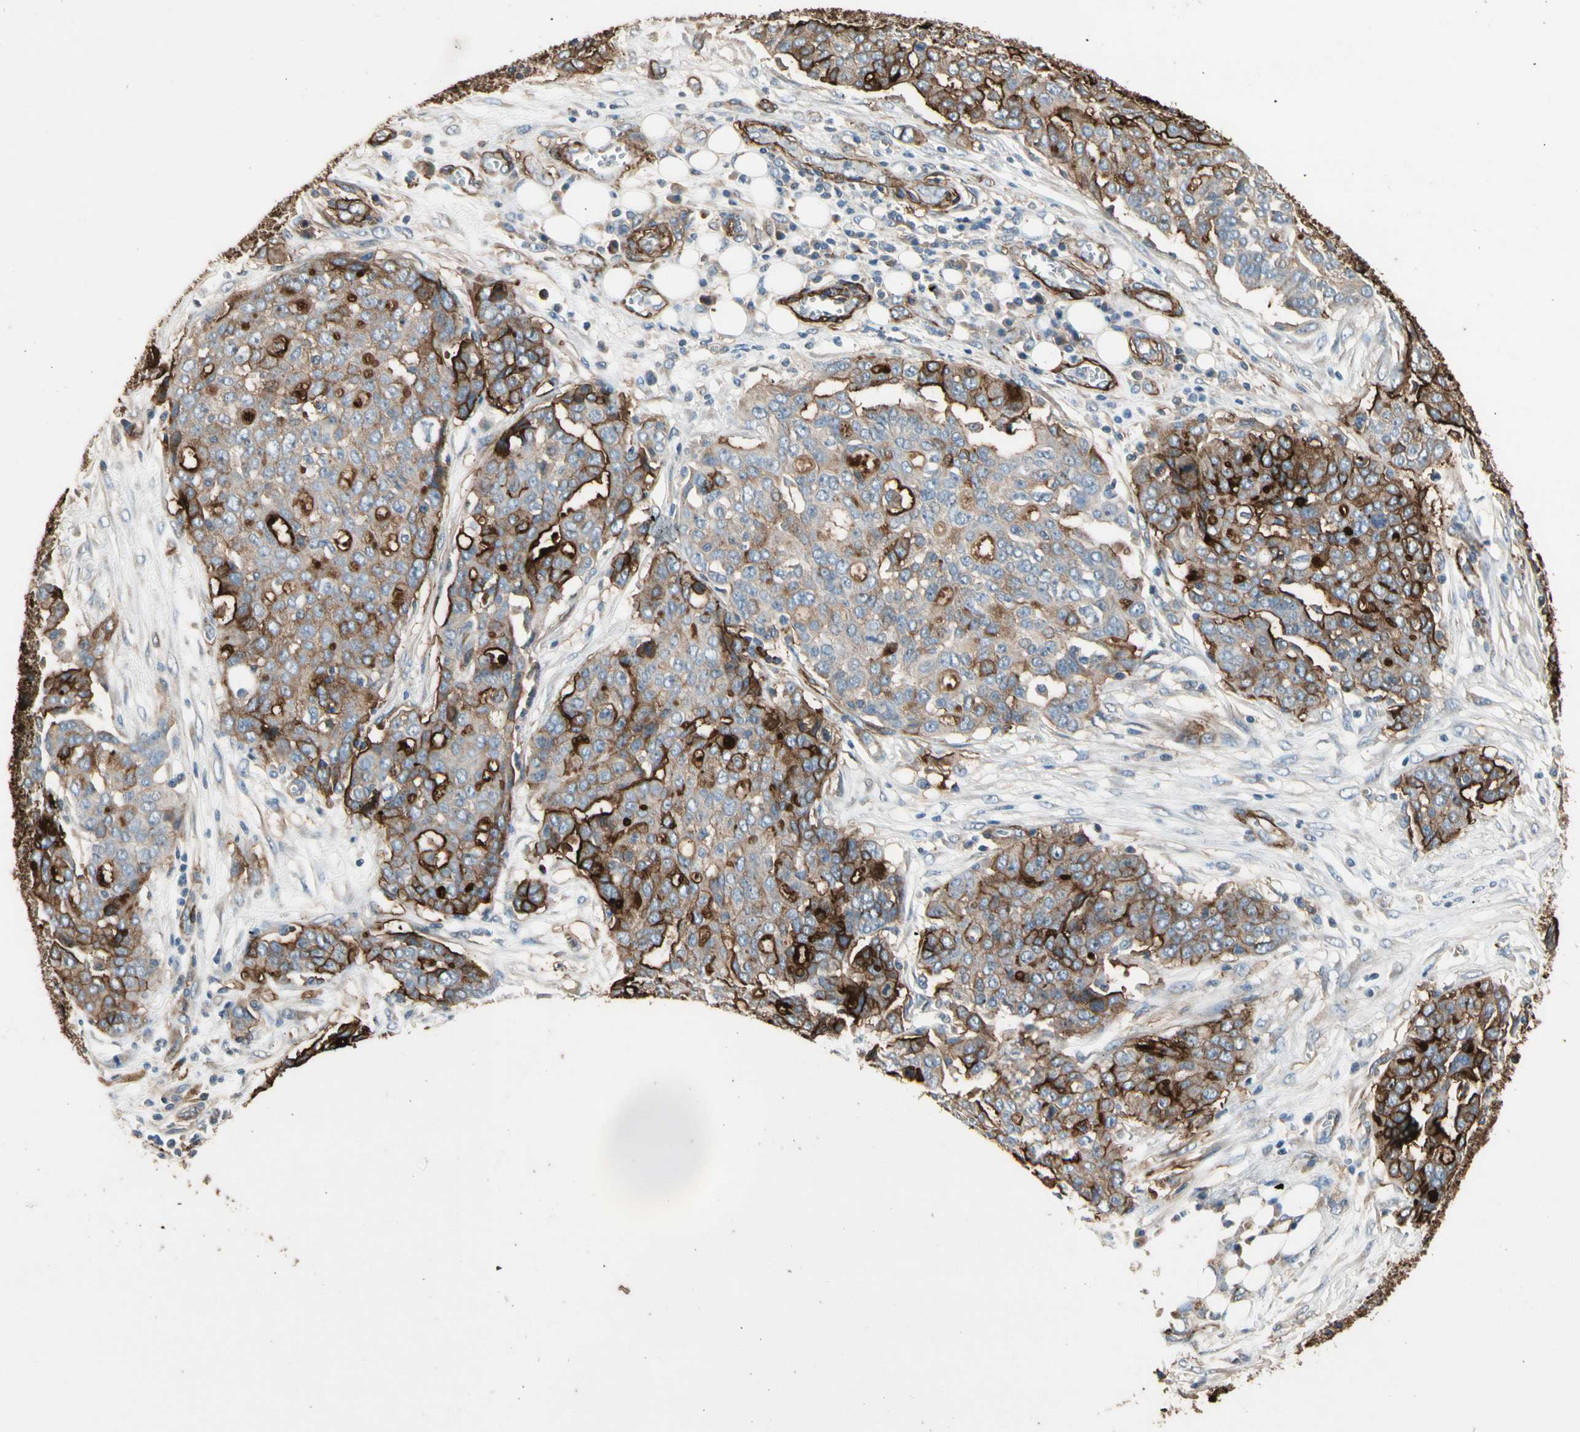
{"staining": {"intensity": "strong", "quantity": ">75%", "location": "cytoplasmic/membranous"}, "tissue": "ovarian cancer", "cell_type": "Tumor cells", "image_type": "cancer", "snomed": [{"axis": "morphology", "description": "Cystadenocarcinoma, serous, NOS"}, {"axis": "topography", "description": "Soft tissue"}, {"axis": "topography", "description": "Ovary"}], "caption": "Tumor cells exhibit high levels of strong cytoplasmic/membranous staining in about >75% of cells in serous cystadenocarcinoma (ovarian). (DAB = brown stain, brightfield microscopy at high magnification).", "gene": "SUSD2", "patient": {"sex": "female", "age": 57}}